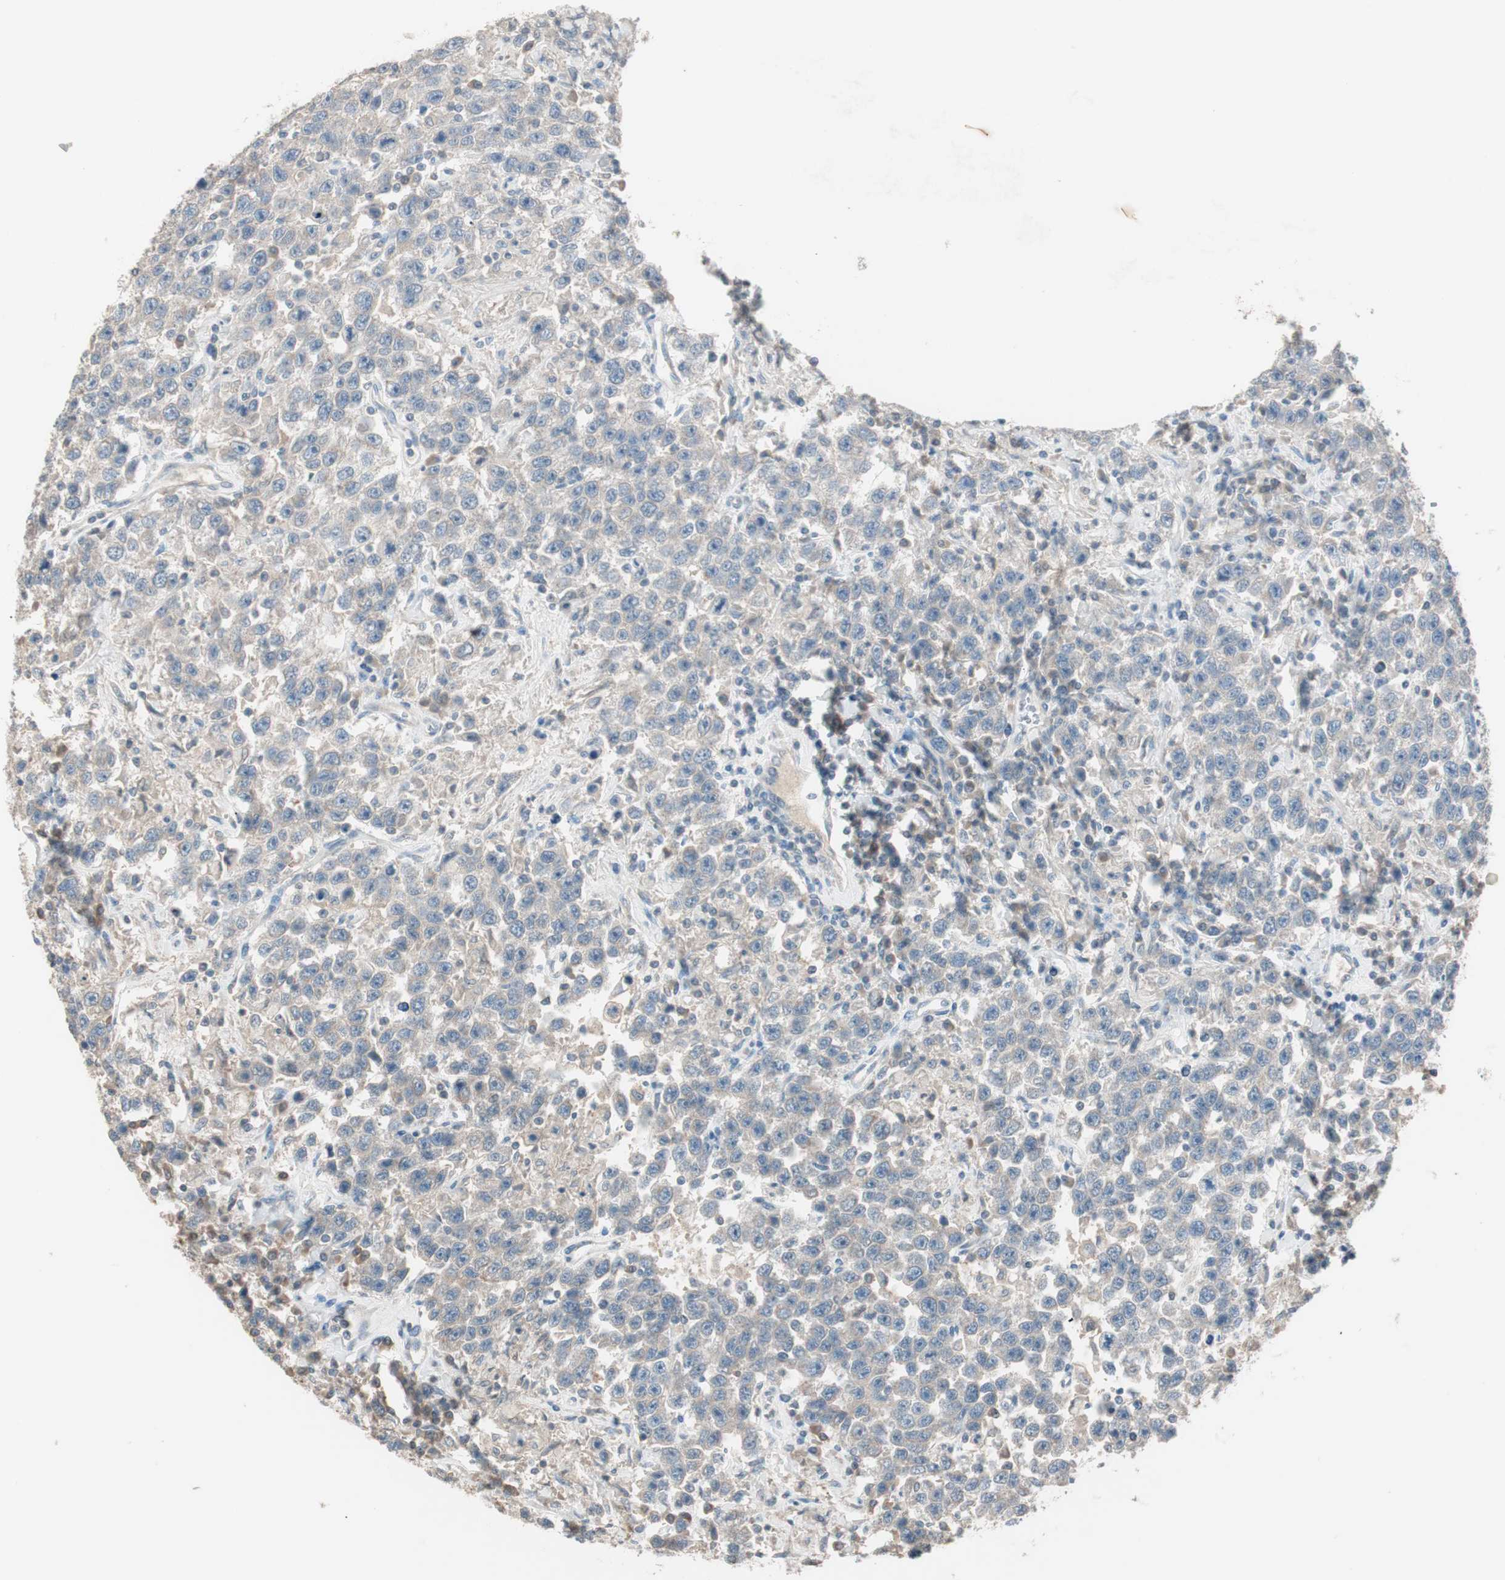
{"staining": {"intensity": "negative", "quantity": "none", "location": "none"}, "tissue": "testis cancer", "cell_type": "Tumor cells", "image_type": "cancer", "snomed": [{"axis": "morphology", "description": "Seminoma, NOS"}, {"axis": "topography", "description": "Testis"}], "caption": "Seminoma (testis) was stained to show a protein in brown. There is no significant positivity in tumor cells.", "gene": "KHK", "patient": {"sex": "male", "age": 41}}